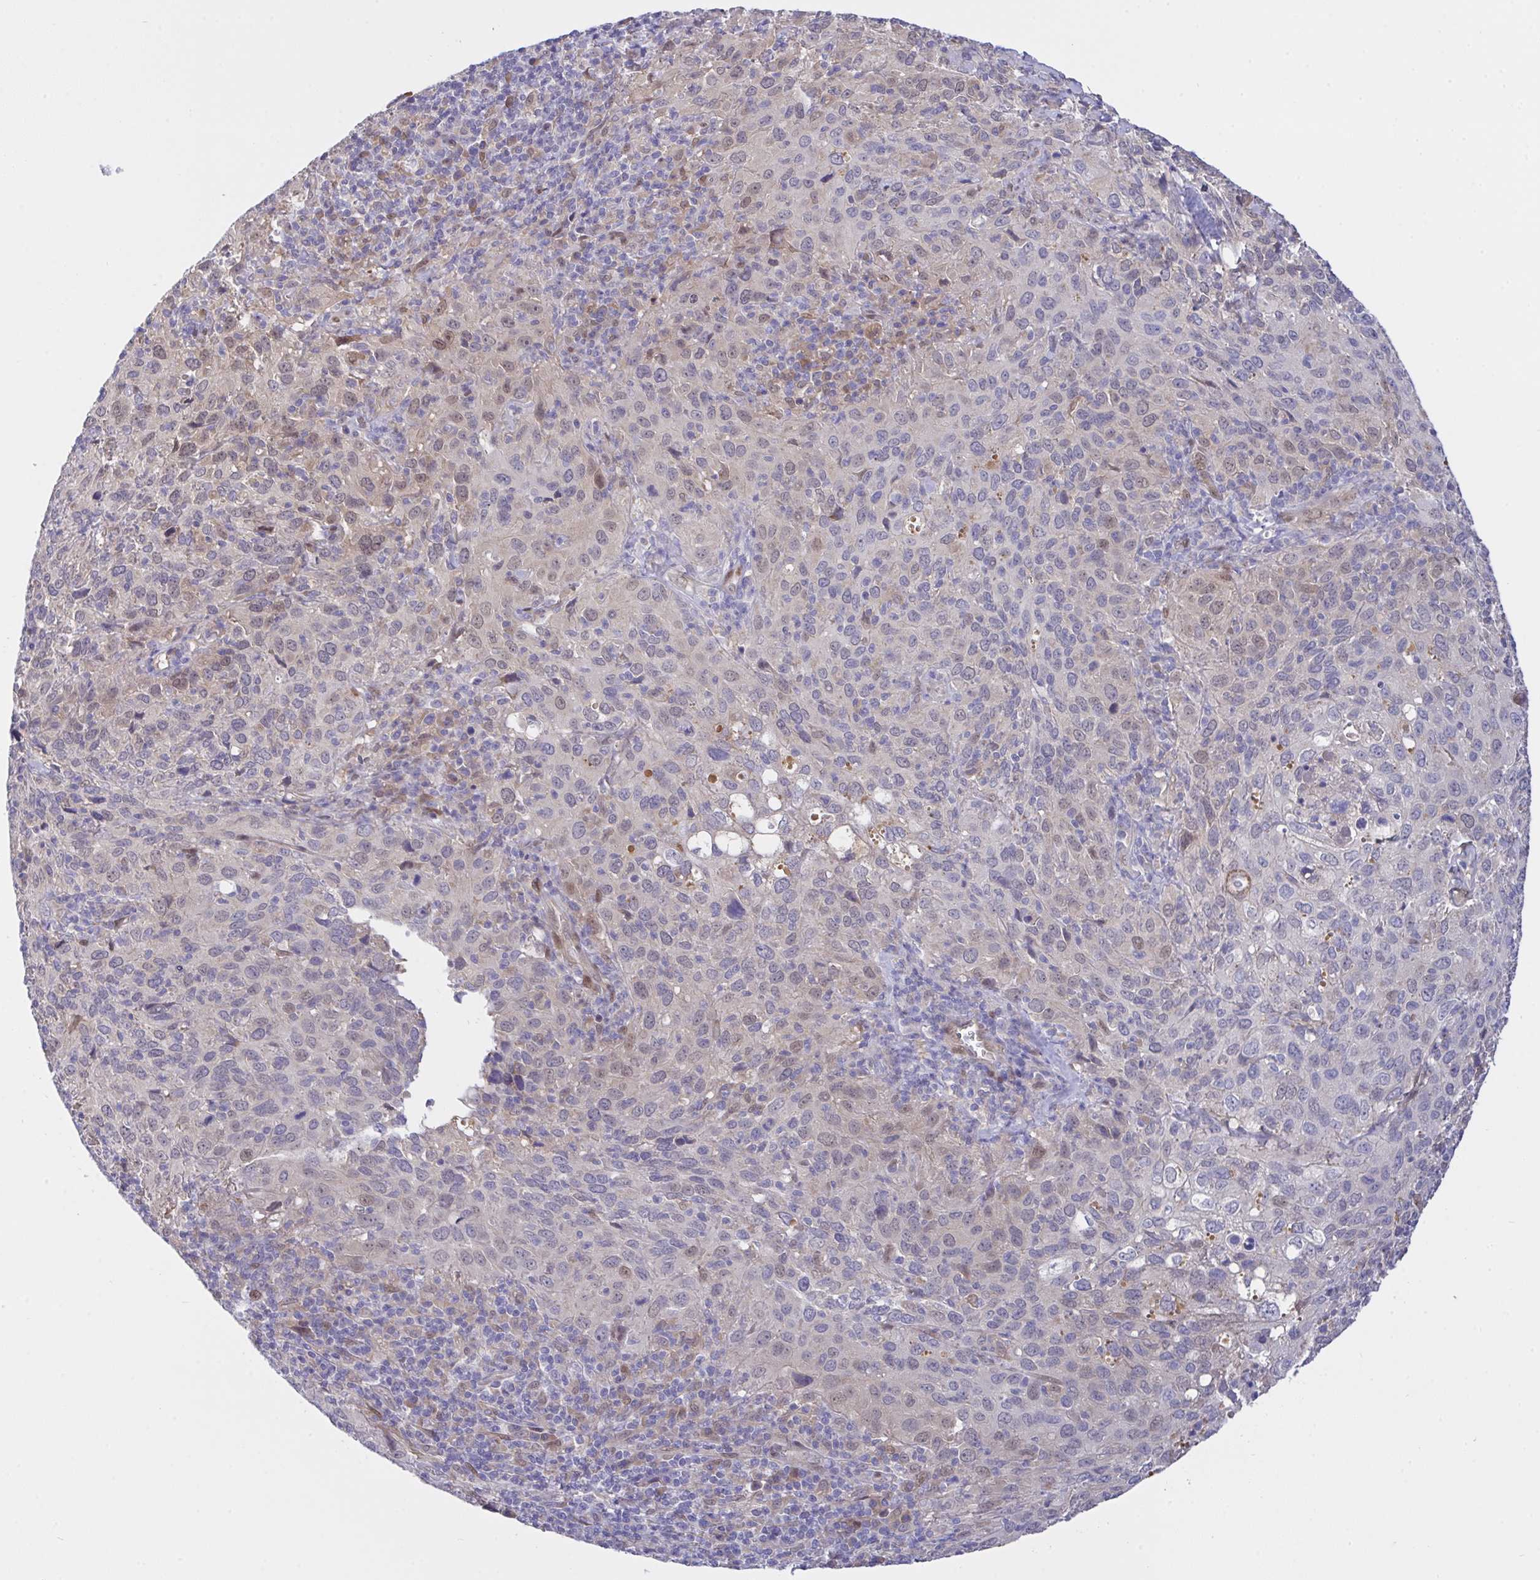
{"staining": {"intensity": "weak", "quantity": "<25%", "location": "nuclear"}, "tissue": "cervical cancer", "cell_type": "Tumor cells", "image_type": "cancer", "snomed": [{"axis": "morphology", "description": "Squamous cell carcinoma, NOS"}, {"axis": "topography", "description": "Cervix"}], "caption": "DAB immunohistochemical staining of squamous cell carcinoma (cervical) demonstrates no significant staining in tumor cells.", "gene": "L3HYPDH", "patient": {"sex": "female", "age": 51}}